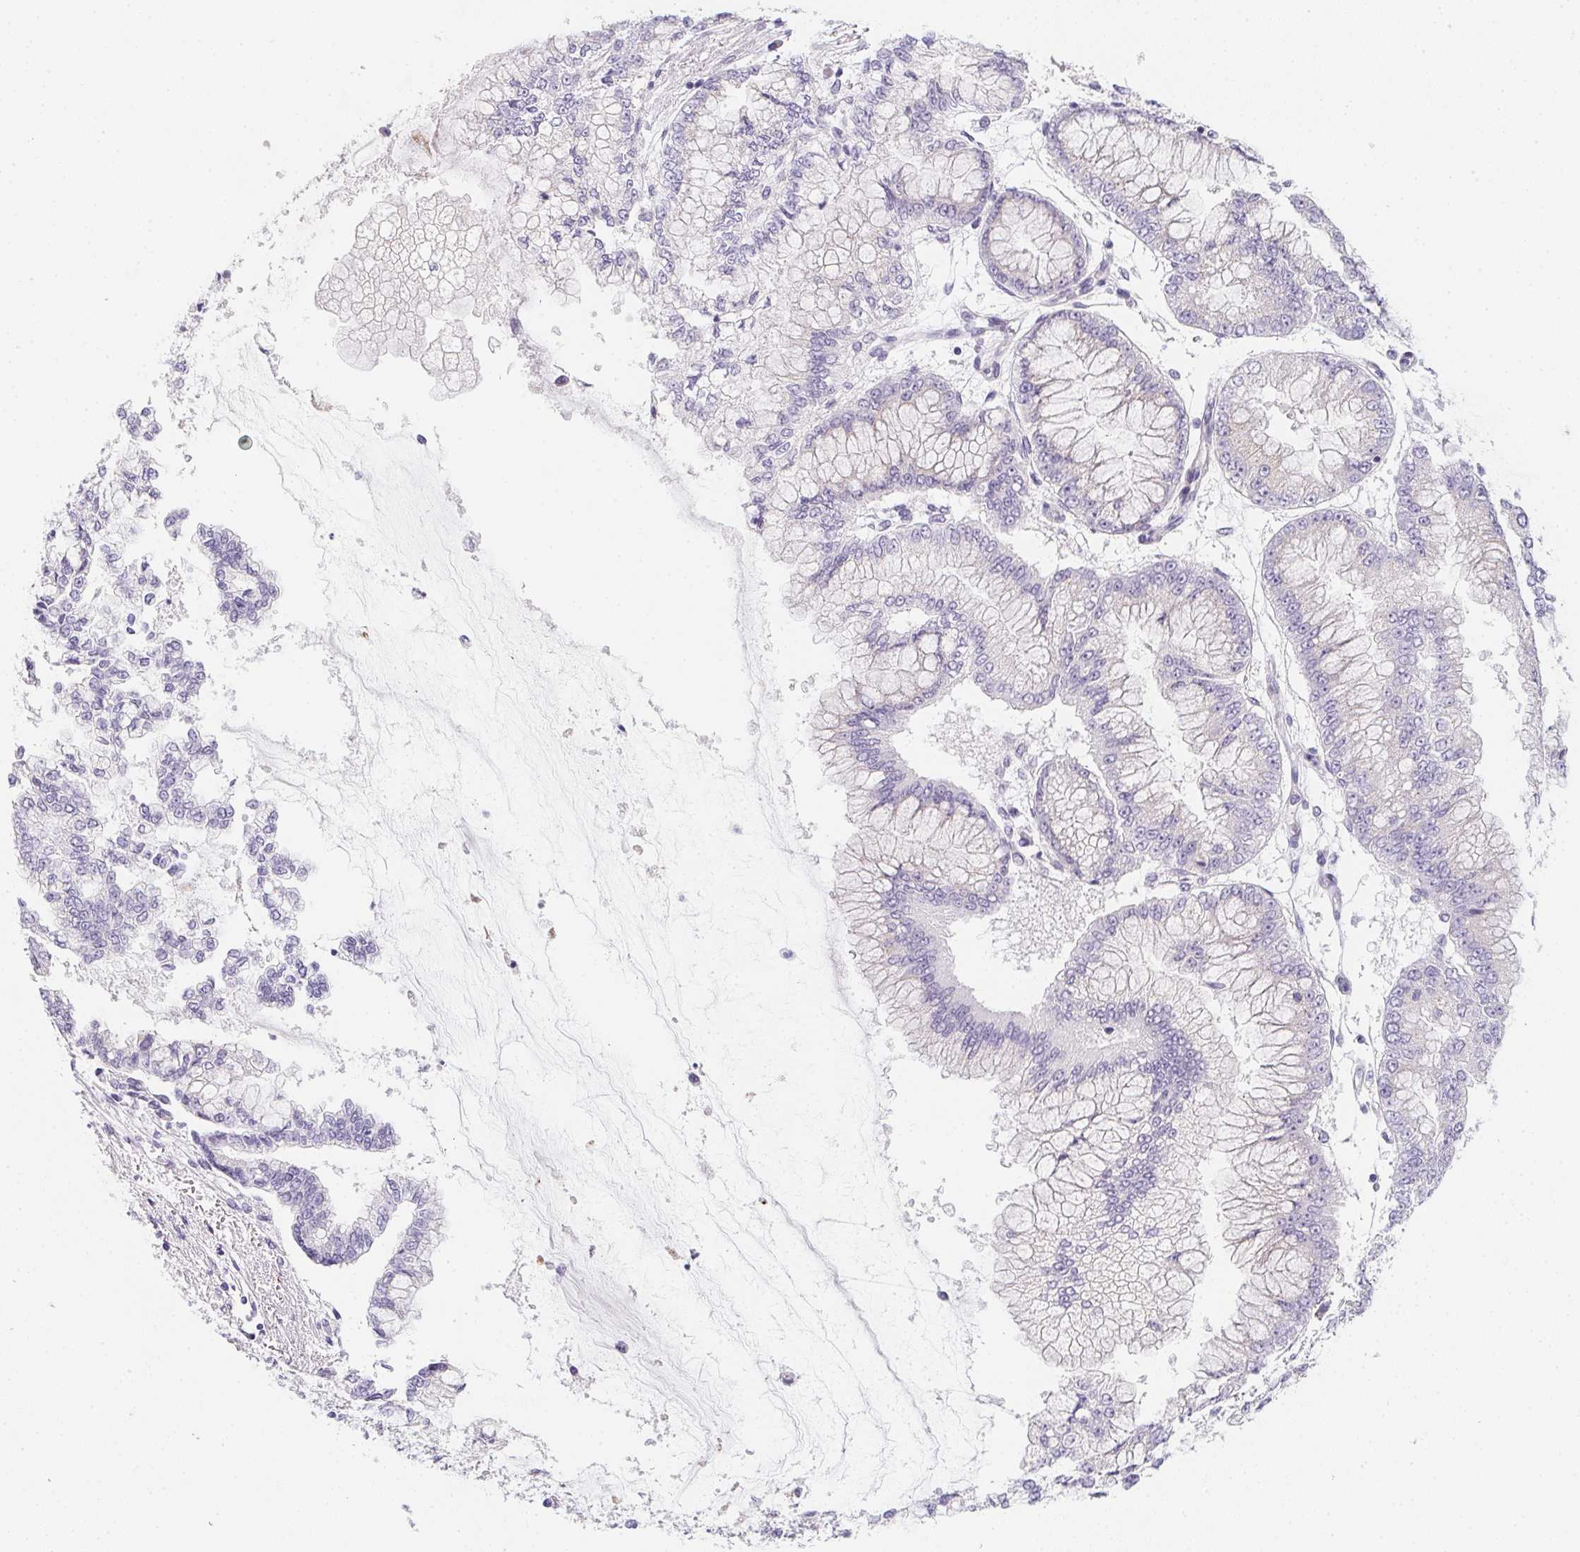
{"staining": {"intensity": "negative", "quantity": "none", "location": "none"}, "tissue": "stomach cancer", "cell_type": "Tumor cells", "image_type": "cancer", "snomed": [{"axis": "morphology", "description": "Adenocarcinoma, NOS"}, {"axis": "topography", "description": "Stomach, upper"}], "caption": "Human stomach cancer (adenocarcinoma) stained for a protein using immunohistochemistry (IHC) reveals no expression in tumor cells.", "gene": "MAP1A", "patient": {"sex": "female", "age": 74}}